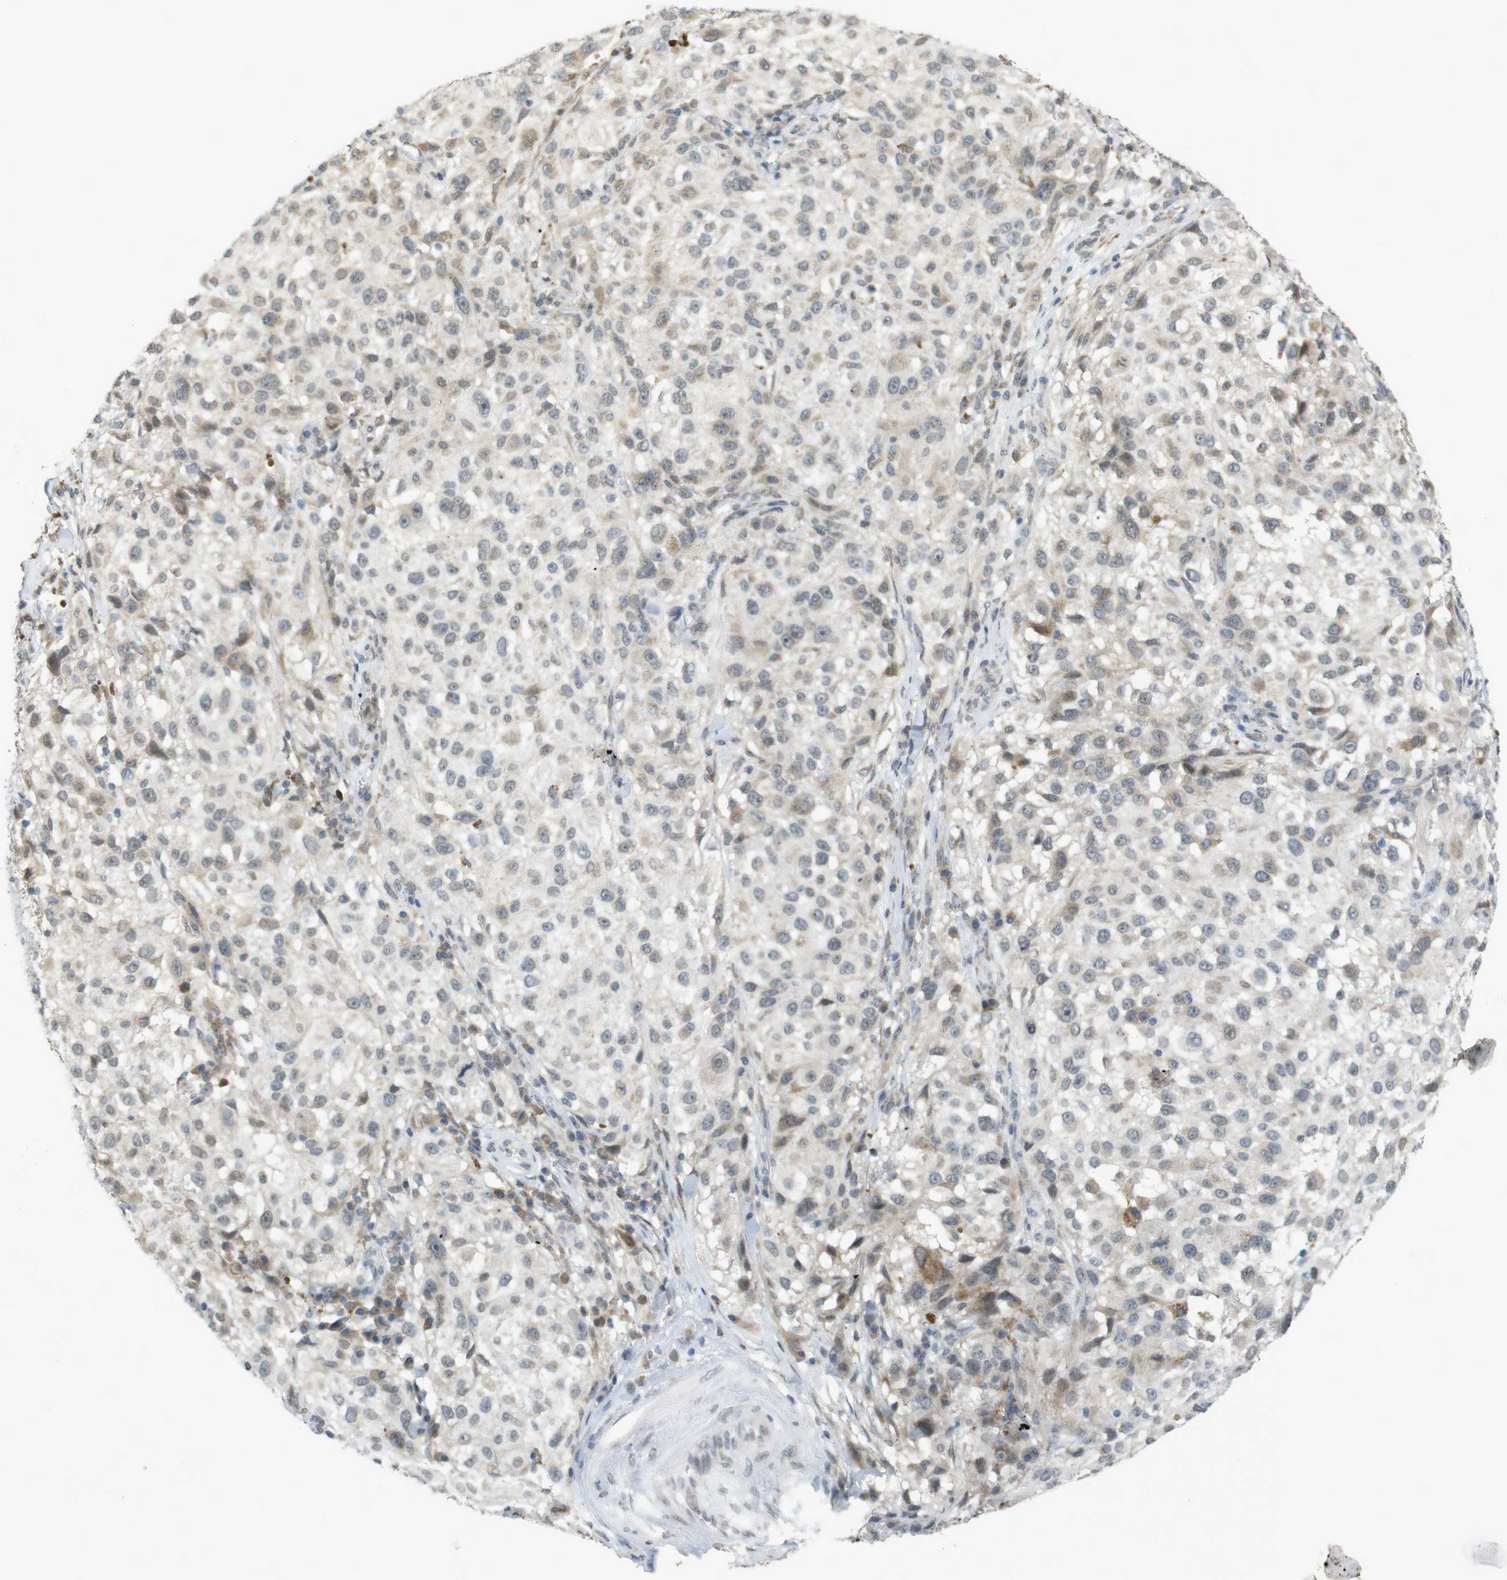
{"staining": {"intensity": "weak", "quantity": "<25%", "location": "cytoplasmic/membranous"}, "tissue": "melanoma", "cell_type": "Tumor cells", "image_type": "cancer", "snomed": [{"axis": "morphology", "description": "Necrosis, NOS"}, {"axis": "morphology", "description": "Malignant melanoma, NOS"}, {"axis": "topography", "description": "Skin"}], "caption": "The histopathology image shows no staining of tumor cells in melanoma. (DAB (3,3'-diaminobenzidine) immunohistochemistry (IHC), high magnification).", "gene": "FZD10", "patient": {"sex": "female", "age": 87}}